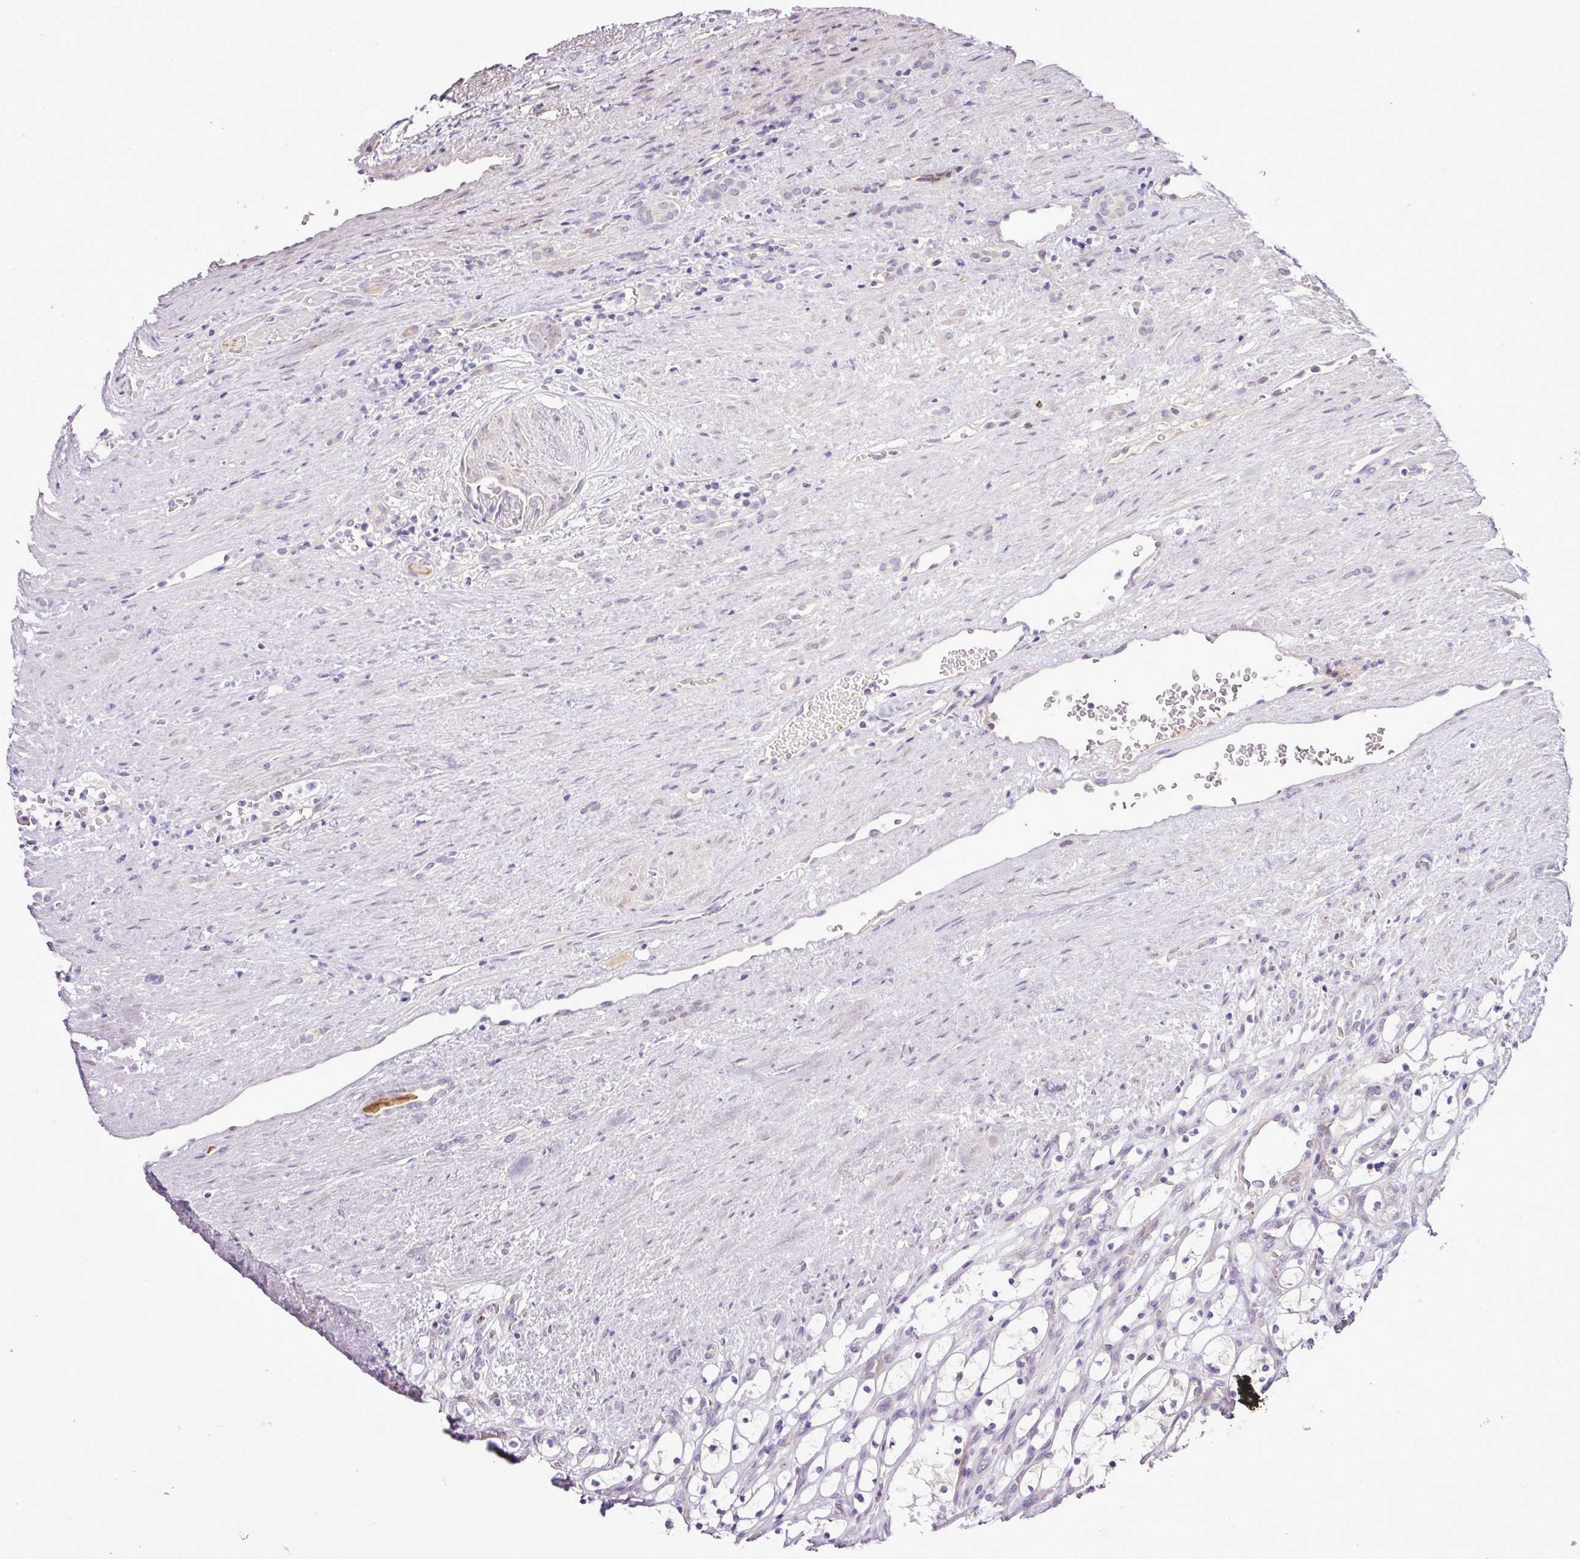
{"staining": {"intensity": "negative", "quantity": "none", "location": "none"}, "tissue": "renal cancer", "cell_type": "Tumor cells", "image_type": "cancer", "snomed": [{"axis": "morphology", "description": "Adenocarcinoma, NOS"}, {"axis": "topography", "description": "Kidney"}], "caption": "IHC histopathology image of neoplastic tissue: renal cancer stained with DAB (3,3'-diaminobenzidine) displays no significant protein expression in tumor cells.", "gene": "DNAJB13", "patient": {"sex": "female", "age": 69}}